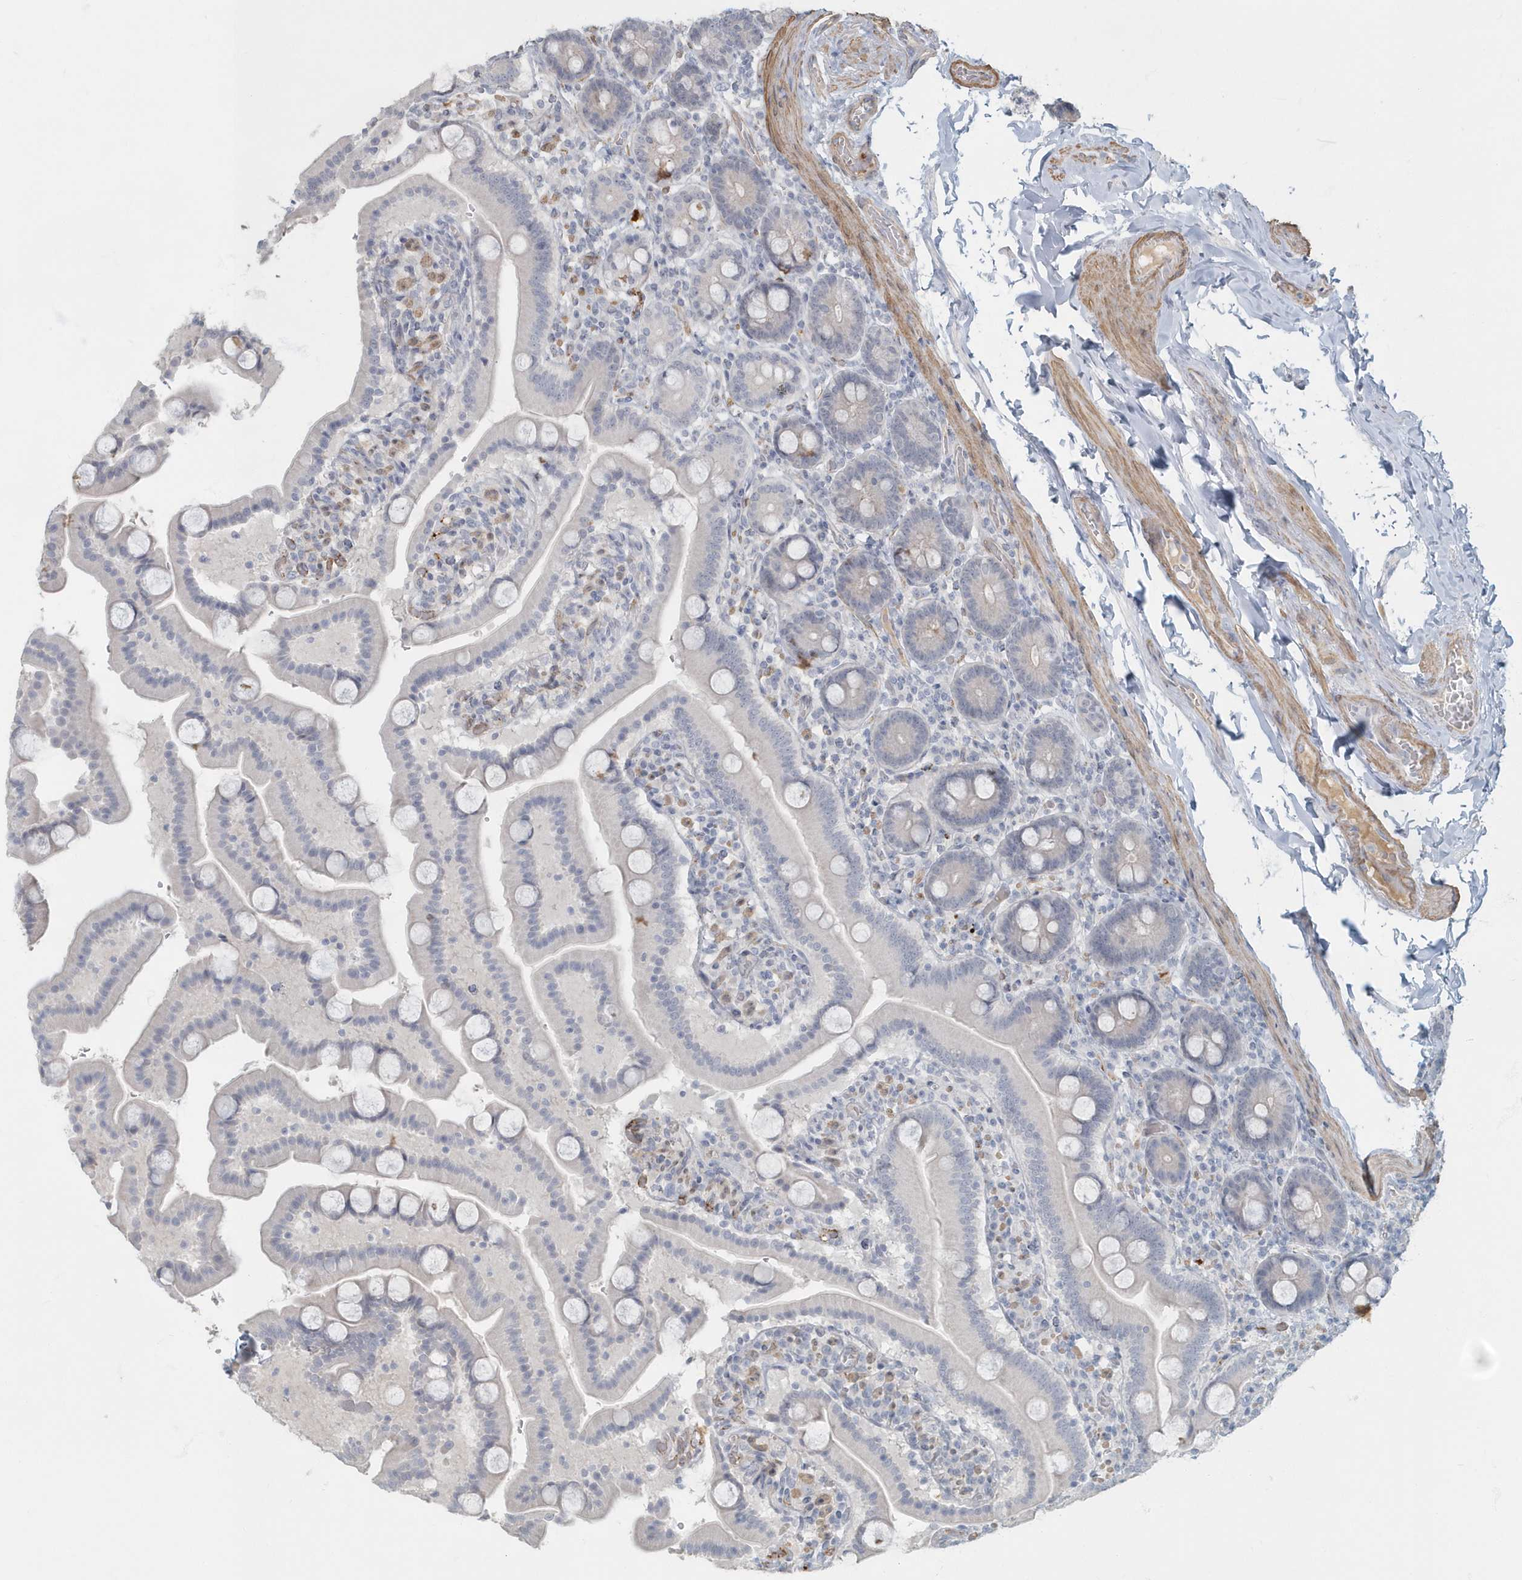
{"staining": {"intensity": "negative", "quantity": "none", "location": "none"}, "tissue": "duodenum", "cell_type": "Glandular cells", "image_type": "normal", "snomed": [{"axis": "morphology", "description": "Normal tissue, NOS"}, {"axis": "topography", "description": "Duodenum"}], "caption": "DAB (3,3'-diaminobenzidine) immunohistochemical staining of unremarkable duodenum shows no significant expression in glandular cells.", "gene": "MYOT", "patient": {"sex": "male", "age": 55}}